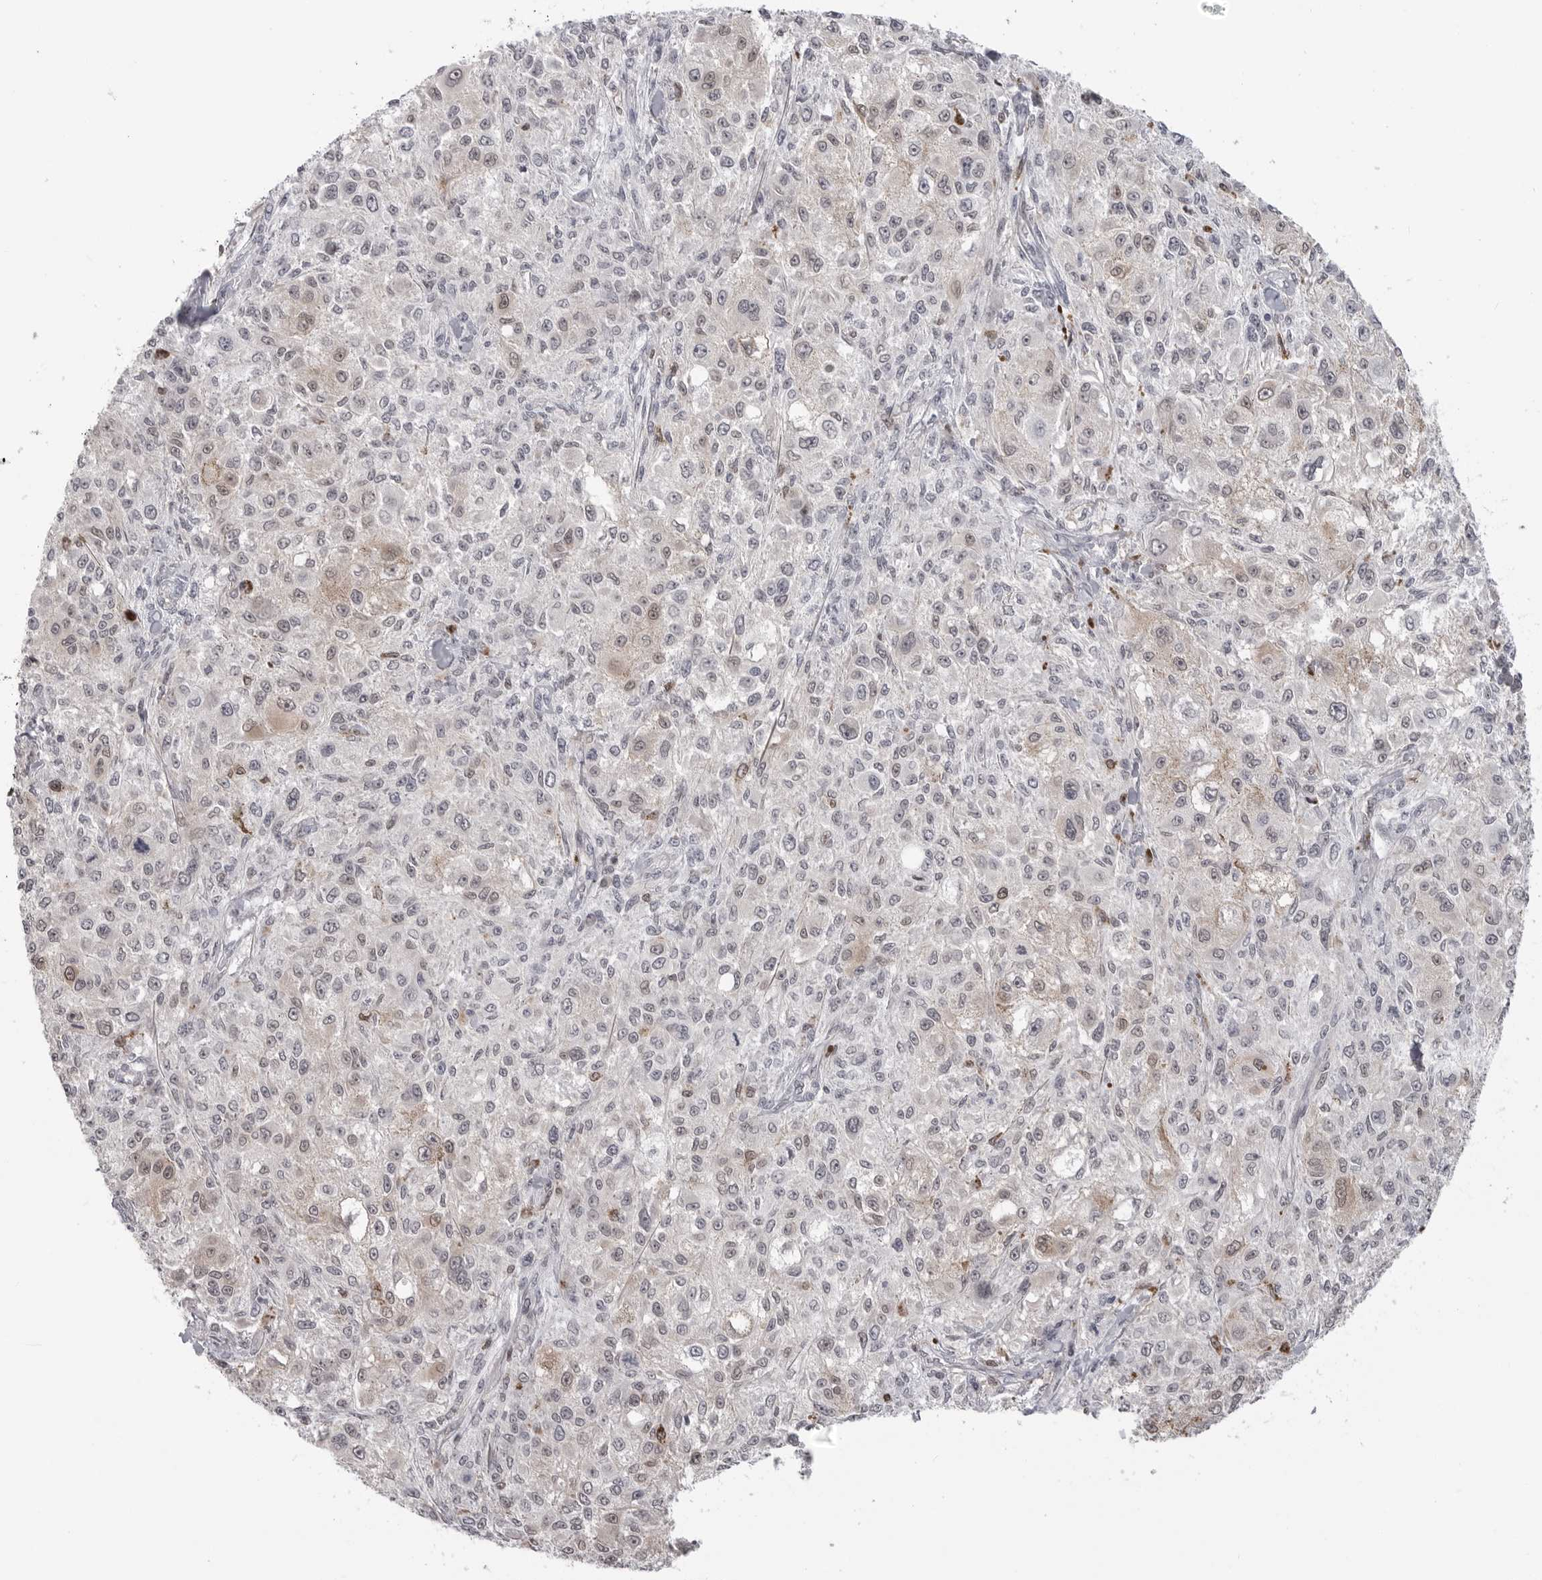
{"staining": {"intensity": "weak", "quantity": "<25%", "location": "nuclear"}, "tissue": "melanoma", "cell_type": "Tumor cells", "image_type": "cancer", "snomed": [{"axis": "morphology", "description": "Necrosis, NOS"}, {"axis": "morphology", "description": "Malignant melanoma, NOS"}, {"axis": "topography", "description": "Skin"}], "caption": "Malignant melanoma was stained to show a protein in brown. There is no significant expression in tumor cells.", "gene": "PNPO", "patient": {"sex": "female", "age": 87}}